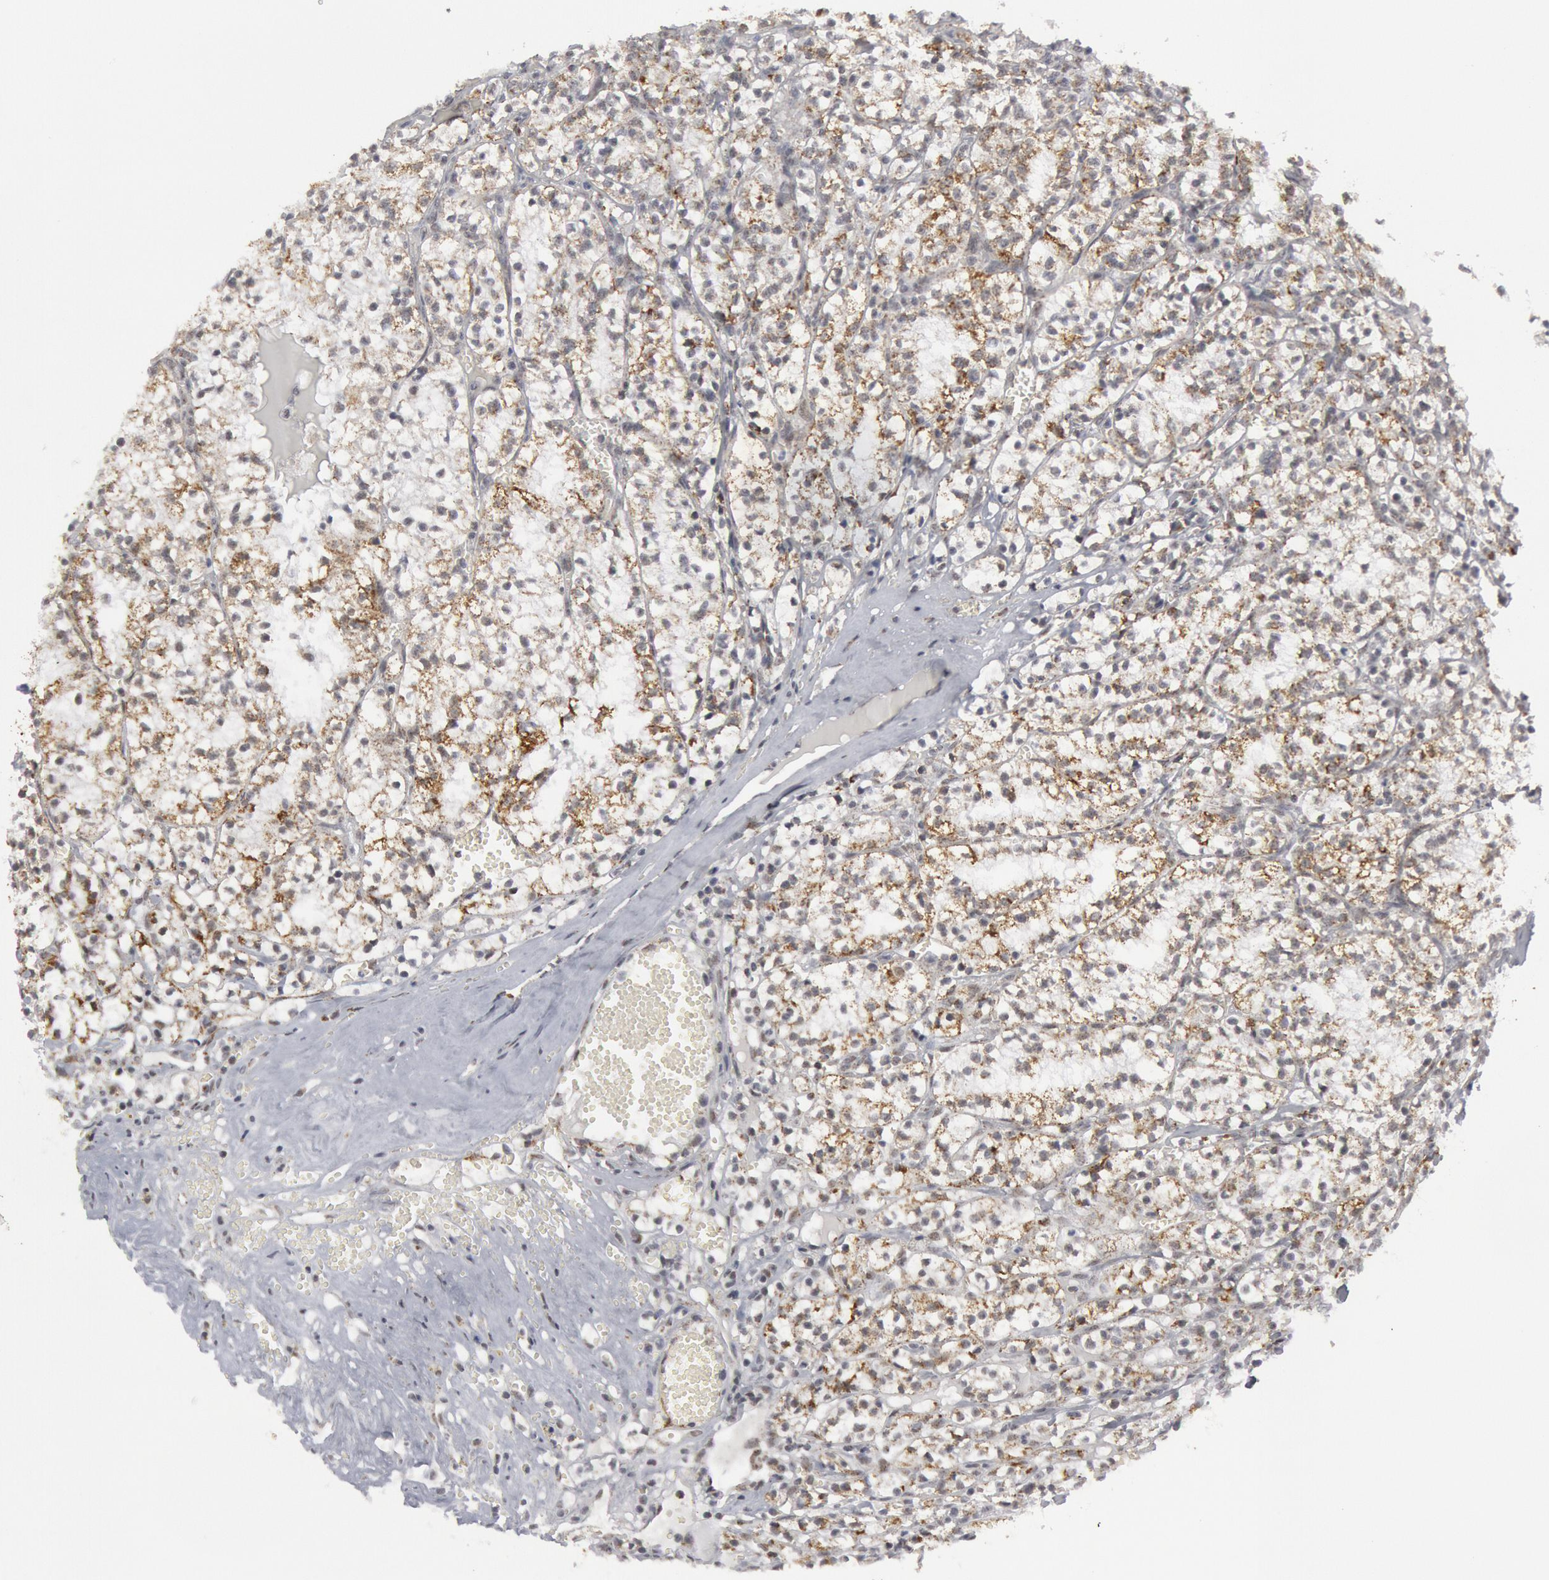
{"staining": {"intensity": "weak", "quantity": "25%-75%", "location": "cytoplasmic/membranous"}, "tissue": "renal cancer", "cell_type": "Tumor cells", "image_type": "cancer", "snomed": [{"axis": "morphology", "description": "Adenocarcinoma, NOS"}, {"axis": "topography", "description": "Kidney"}], "caption": "A photomicrograph showing weak cytoplasmic/membranous positivity in about 25%-75% of tumor cells in renal cancer, as visualized by brown immunohistochemical staining.", "gene": "CASP9", "patient": {"sex": "male", "age": 61}}